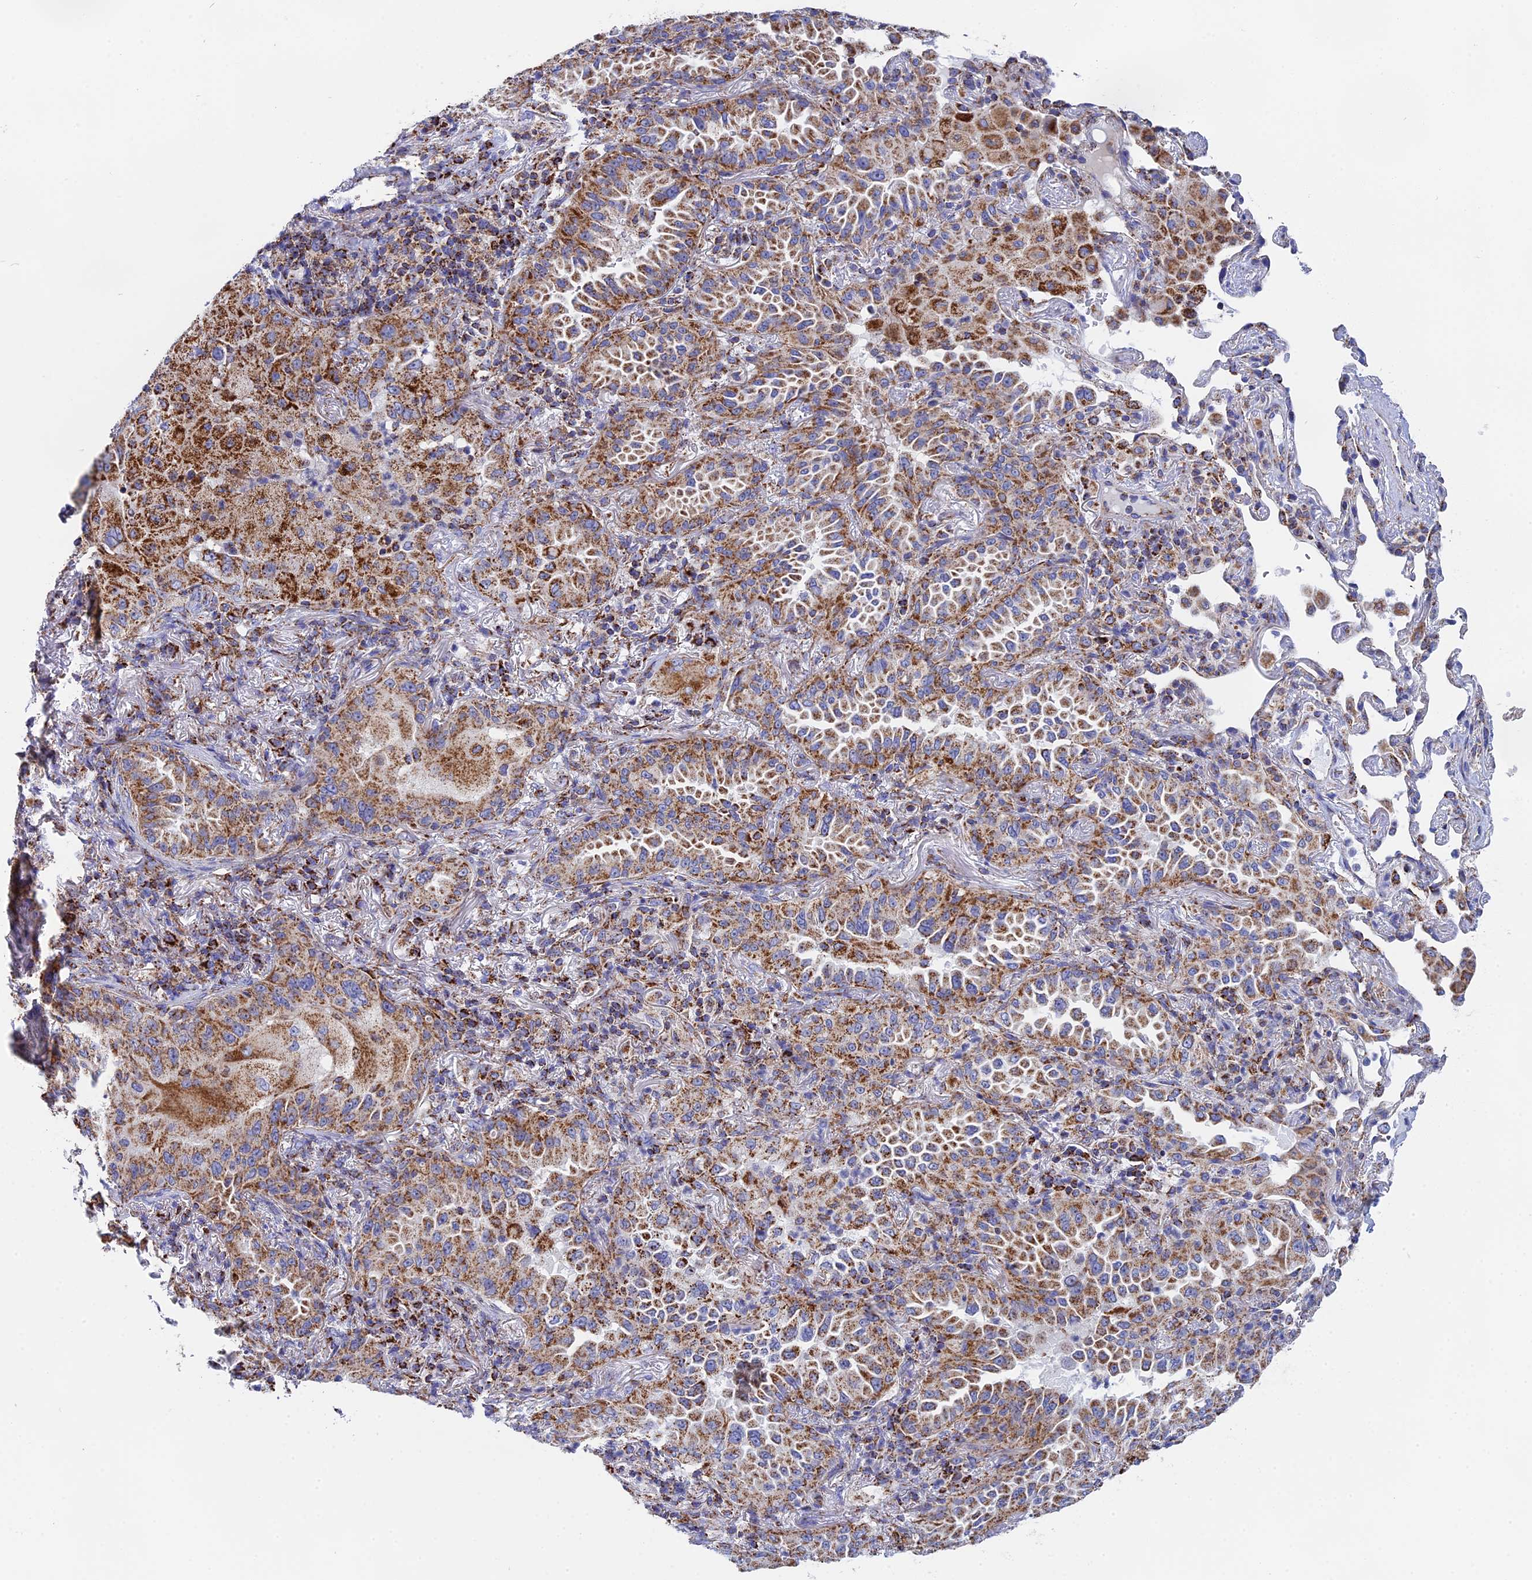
{"staining": {"intensity": "moderate", "quantity": ">75%", "location": "cytoplasmic/membranous"}, "tissue": "lung cancer", "cell_type": "Tumor cells", "image_type": "cancer", "snomed": [{"axis": "morphology", "description": "Adenocarcinoma, NOS"}, {"axis": "topography", "description": "Lung"}], "caption": "Immunohistochemistry (IHC) of lung cancer (adenocarcinoma) shows medium levels of moderate cytoplasmic/membranous expression in approximately >75% of tumor cells.", "gene": "NDUFA5", "patient": {"sex": "female", "age": 69}}